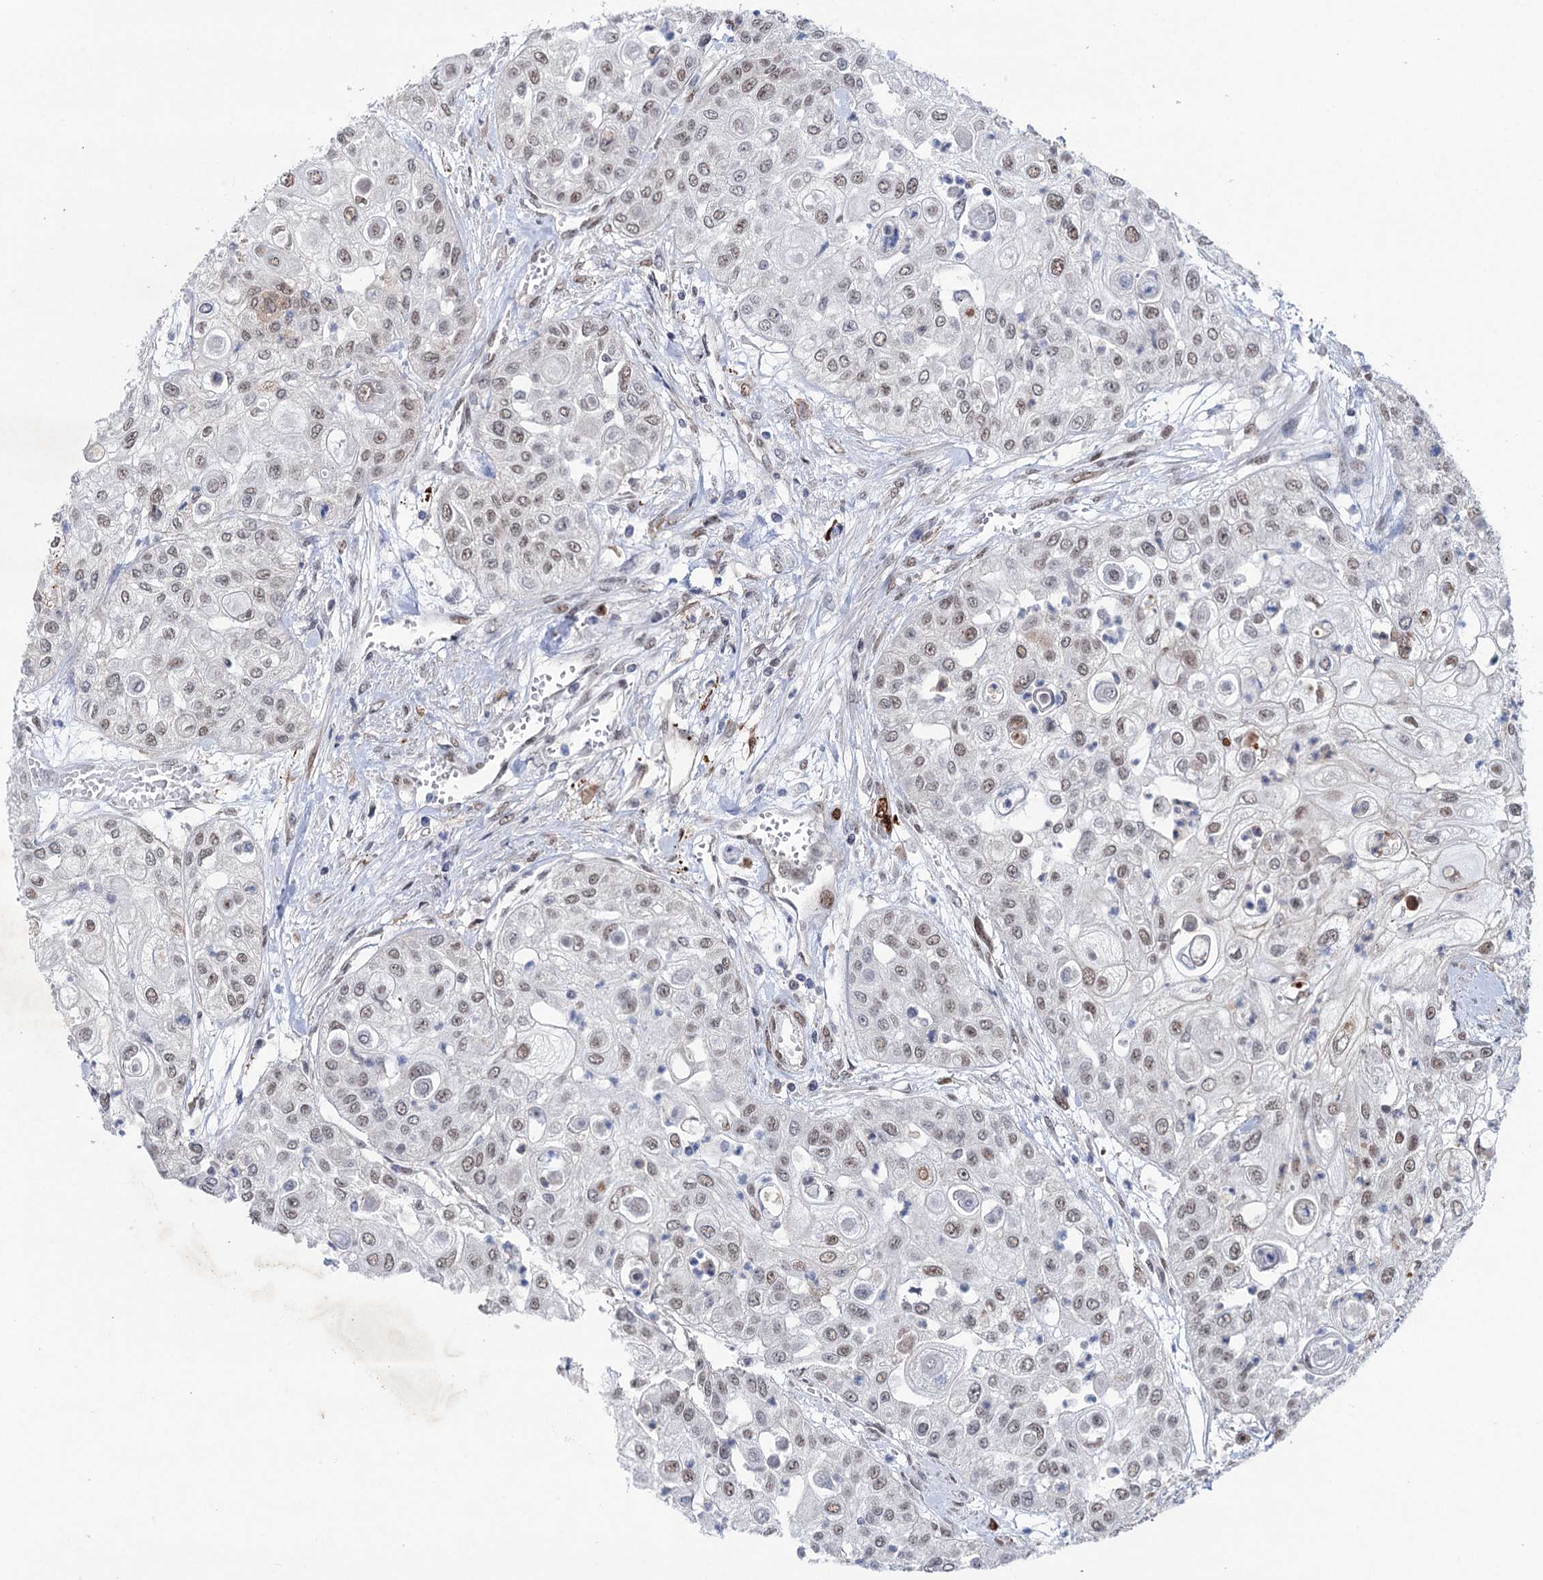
{"staining": {"intensity": "weak", "quantity": "25%-75%", "location": "nuclear"}, "tissue": "urothelial cancer", "cell_type": "Tumor cells", "image_type": "cancer", "snomed": [{"axis": "morphology", "description": "Urothelial carcinoma, High grade"}, {"axis": "topography", "description": "Urinary bladder"}], "caption": "Urothelial cancer was stained to show a protein in brown. There is low levels of weak nuclear positivity in about 25%-75% of tumor cells.", "gene": "FAM53A", "patient": {"sex": "female", "age": 79}}